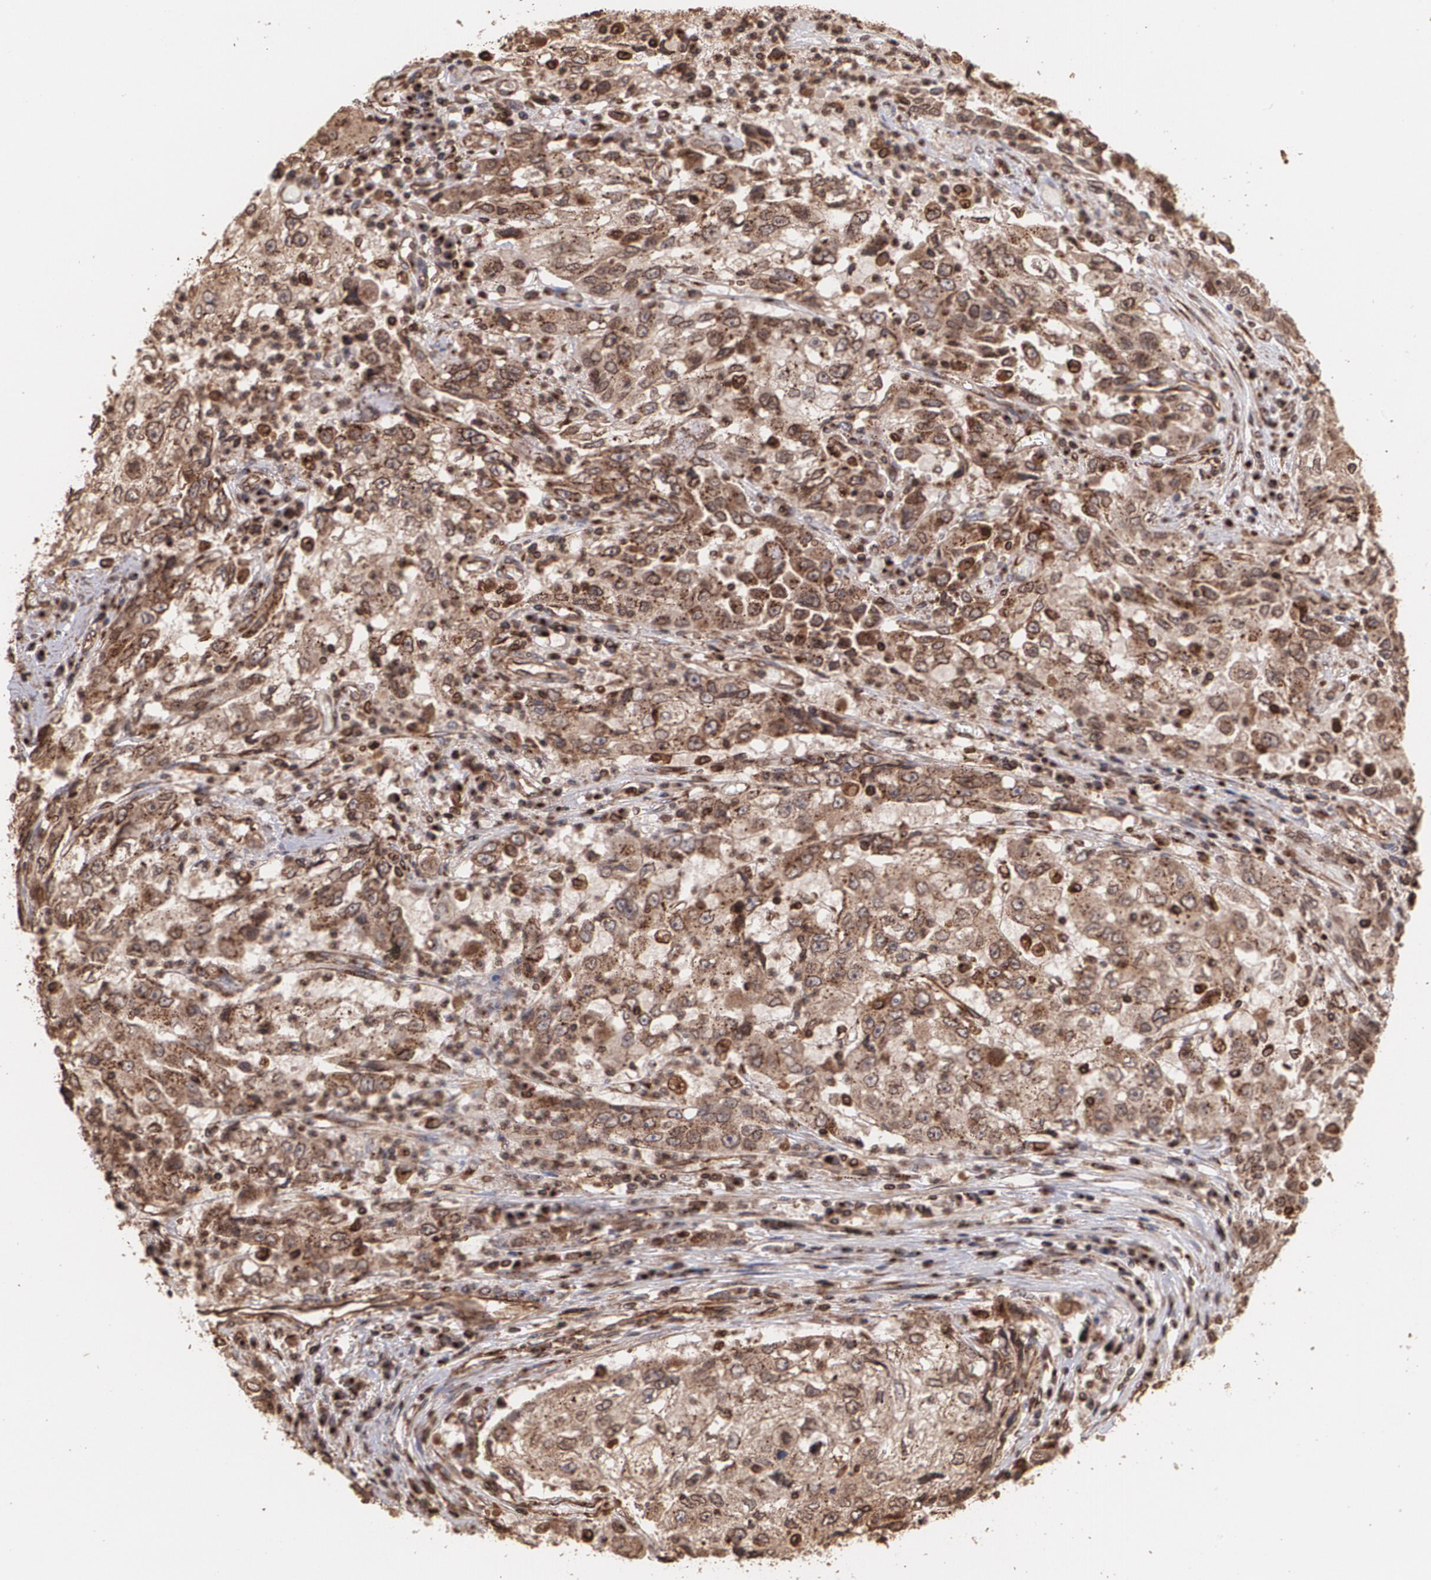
{"staining": {"intensity": "strong", "quantity": ">75%", "location": "cytoplasmic/membranous"}, "tissue": "cervical cancer", "cell_type": "Tumor cells", "image_type": "cancer", "snomed": [{"axis": "morphology", "description": "Squamous cell carcinoma, NOS"}, {"axis": "topography", "description": "Cervix"}], "caption": "High-magnification brightfield microscopy of cervical squamous cell carcinoma stained with DAB (brown) and counterstained with hematoxylin (blue). tumor cells exhibit strong cytoplasmic/membranous positivity is present in about>75% of cells.", "gene": "TRIP11", "patient": {"sex": "female", "age": 36}}